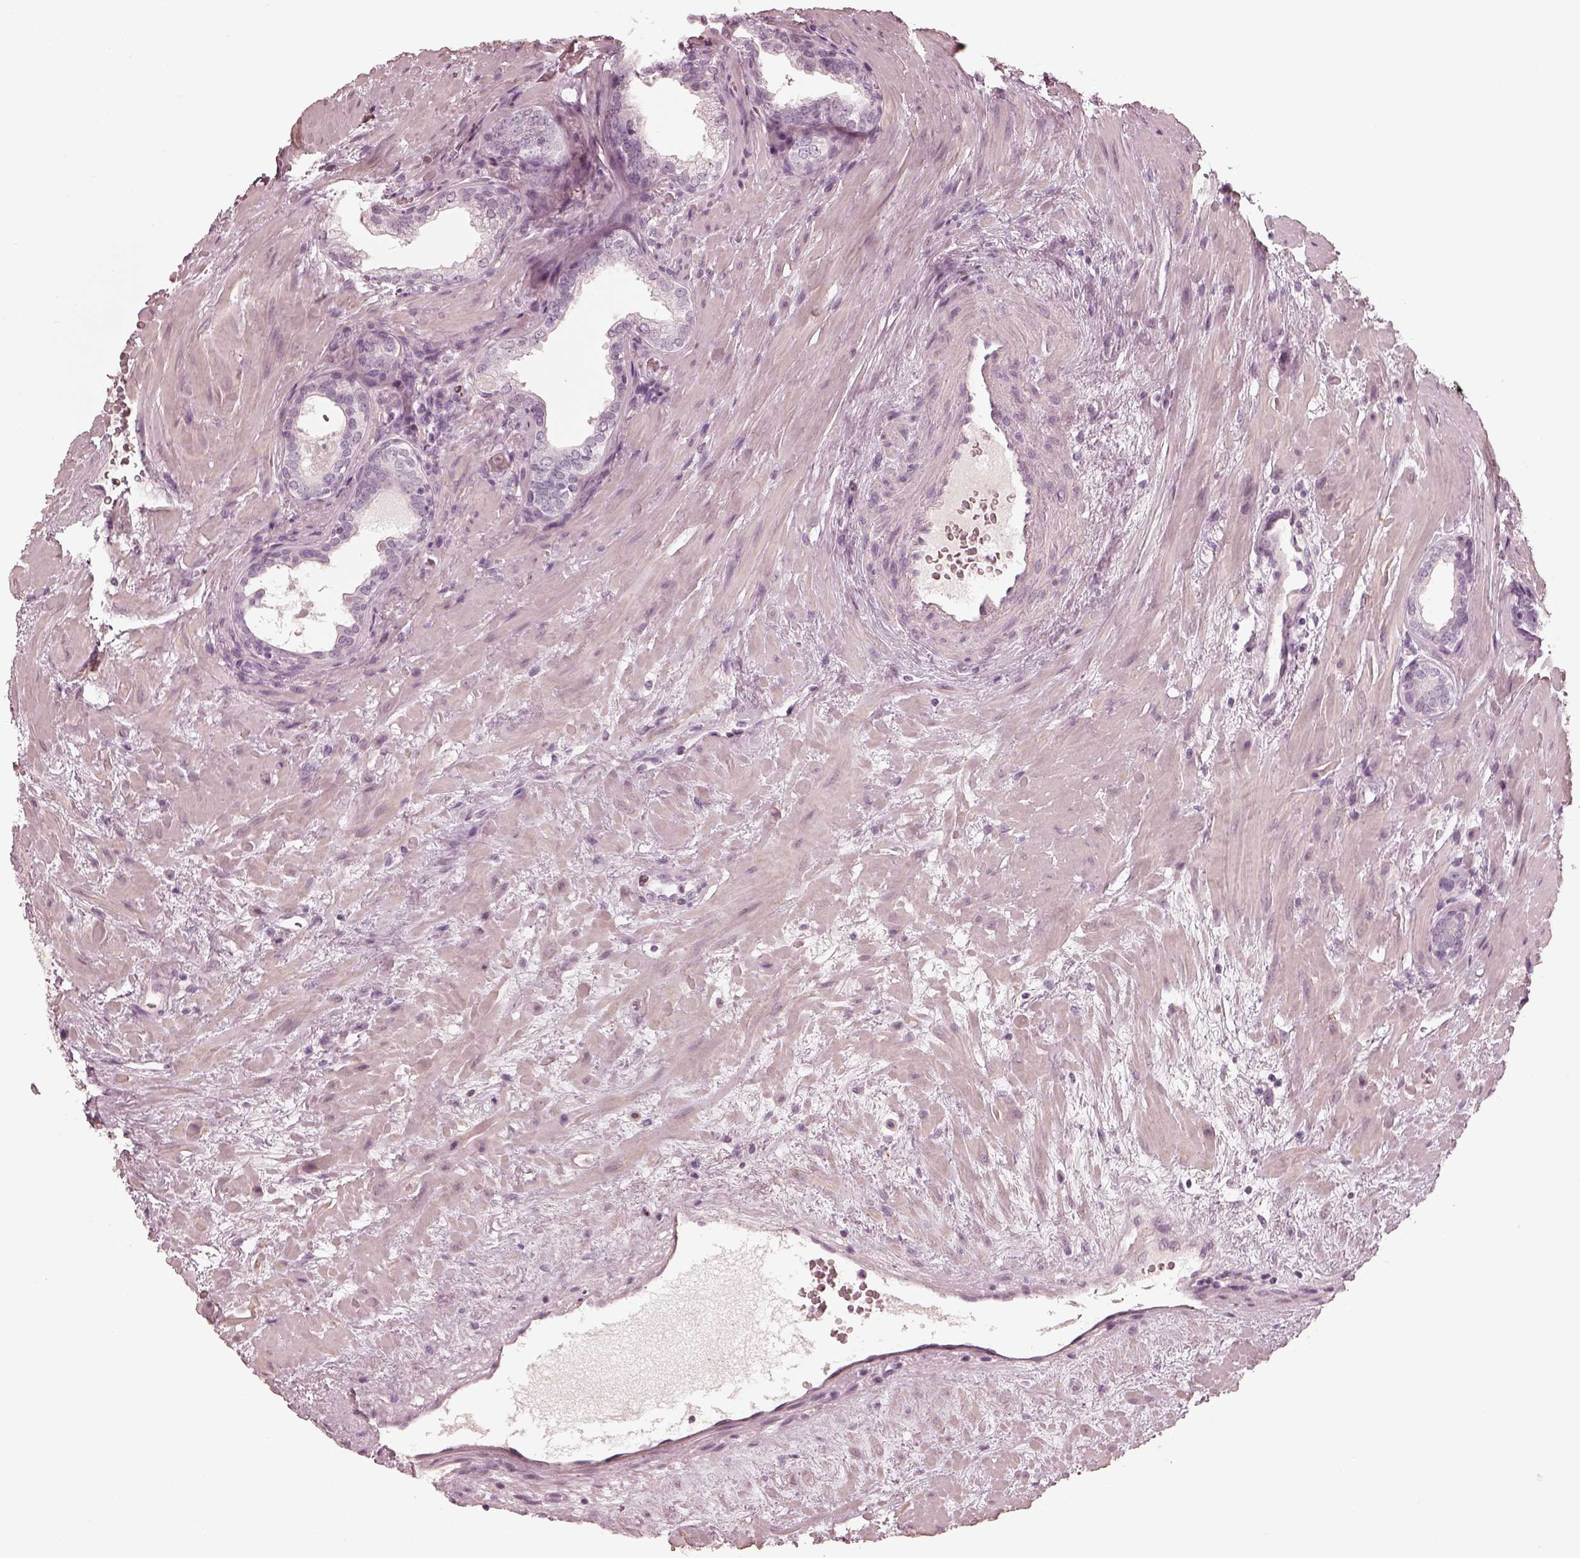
{"staining": {"intensity": "negative", "quantity": "none", "location": "none"}, "tissue": "prostate cancer", "cell_type": "Tumor cells", "image_type": "cancer", "snomed": [{"axis": "morphology", "description": "Adenocarcinoma, NOS"}, {"axis": "topography", "description": "Prostate"}], "caption": "Immunohistochemistry (IHC) of human prostate adenocarcinoma demonstrates no positivity in tumor cells. Brightfield microscopy of IHC stained with DAB (3,3'-diaminobenzidine) (brown) and hematoxylin (blue), captured at high magnification.", "gene": "ADRB3", "patient": {"sex": "male", "age": 66}}